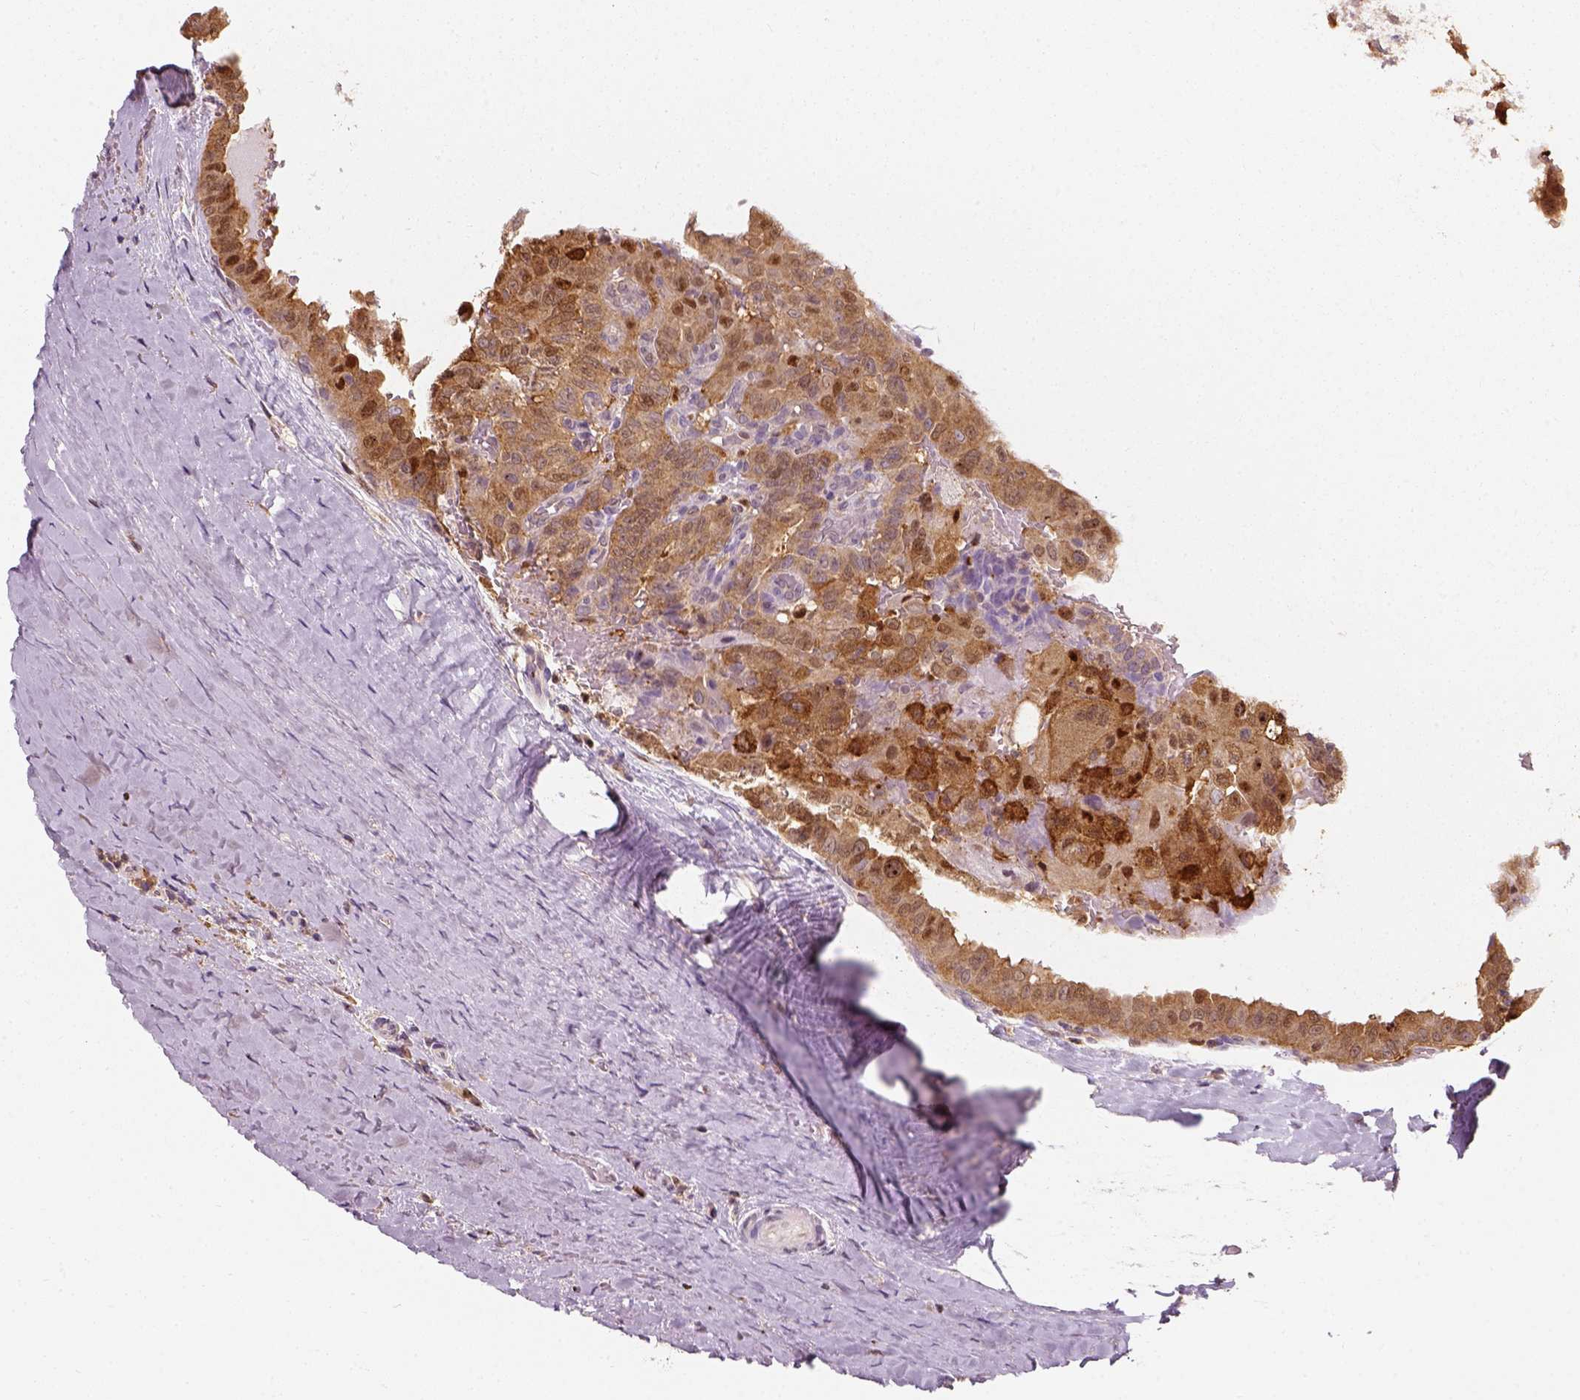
{"staining": {"intensity": "moderate", "quantity": ">75%", "location": "cytoplasmic/membranous"}, "tissue": "thyroid cancer", "cell_type": "Tumor cells", "image_type": "cancer", "snomed": [{"axis": "morphology", "description": "Papillary adenocarcinoma, NOS"}, {"axis": "morphology", "description": "Papillary adenoma metastatic"}, {"axis": "topography", "description": "Thyroid gland"}], "caption": "Brown immunohistochemical staining in papillary adenocarcinoma (thyroid) exhibits moderate cytoplasmic/membranous positivity in about >75% of tumor cells. The staining was performed using DAB to visualize the protein expression in brown, while the nuclei were stained in blue with hematoxylin (Magnification: 20x).", "gene": "SQSTM1", "patient": {"sex": "female", "age": 50}}